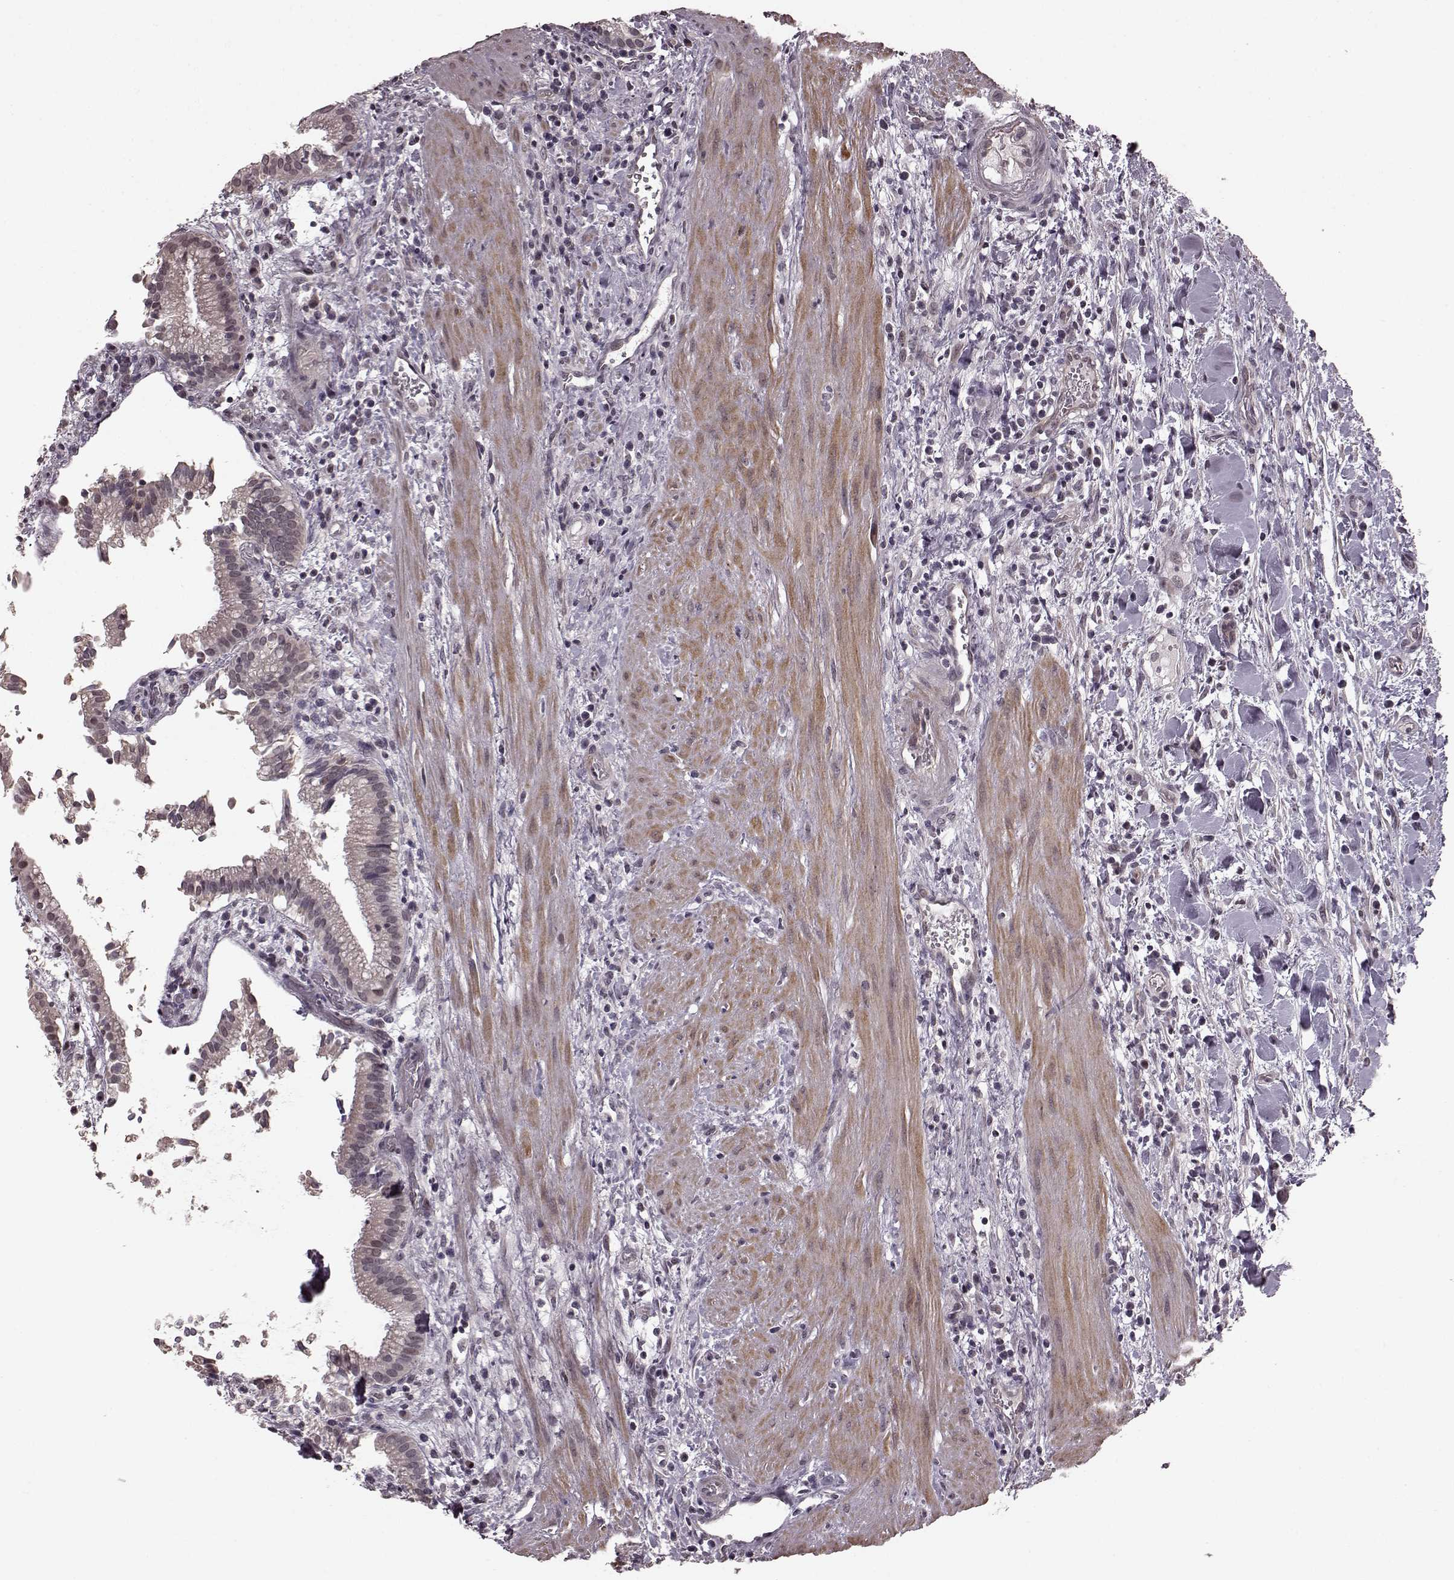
{"staining": {"intensity": "weak", "quantity": "25%-75%", "location": "cytoplasmic/membranous"}, "tissue": "gallbladder", "cell_type": "Glandular cells", "image_type": "normal", "snomed": [{"axis": "morphology", "description": "Normal tissue, NOS"}, {"axis": "topography", "description": "Gallbladder"}], "caption": "Protein positivity by IHC reveals weak cytoplasmic/membranous positivity in about 25%-75% of glandular cells in benign gallbladder. Using DAB (brown) and hematoxylin (blue) stains, captured at high magnification using brightfield microscopy.", "gene": "PLCB4", "patient": {"sex": "male", "age": 42}}